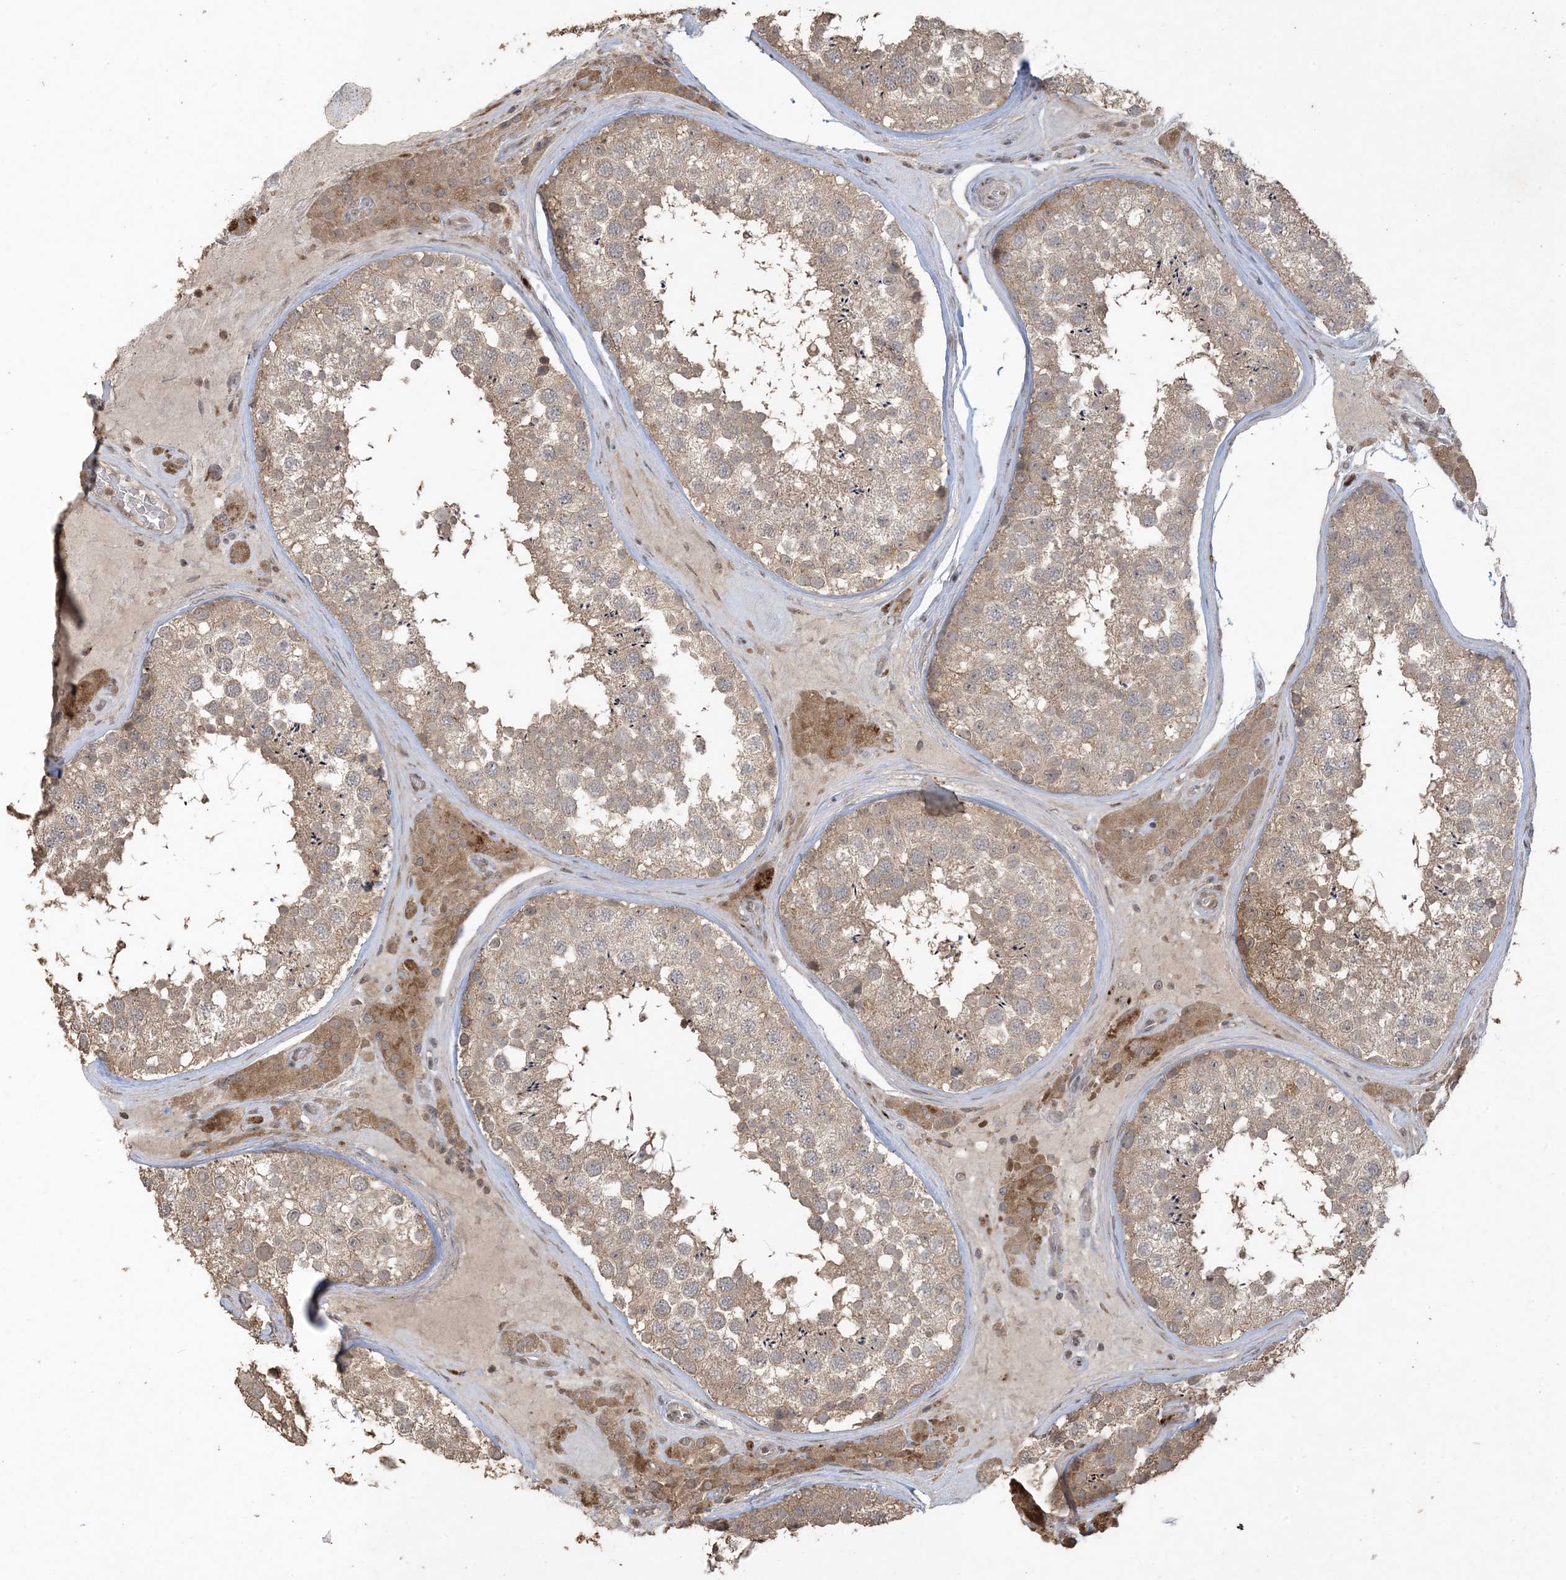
{"staining": {"intensity": "moderate", "quantity": "25%-75%", "location": "cytoplasmic/membranous"}, "tissue": "testis", "cell_type": "Cells in seminiferous ducts", "image_type": "normal", "snomed": [{"axis": "morphology", "description": "Normal tissue, NOS"}, {"axis": "topography", "description": "Testis"}], "caption": "About 25%-75% of cells in seminiferous ducts in normal testis demonstrate moderate cytoplasmic/membranous protein staining as visualized by brown immunohistochemical staining.", "gene": "EFCAB8", "patient": {"sex": "male", "age": 46}}